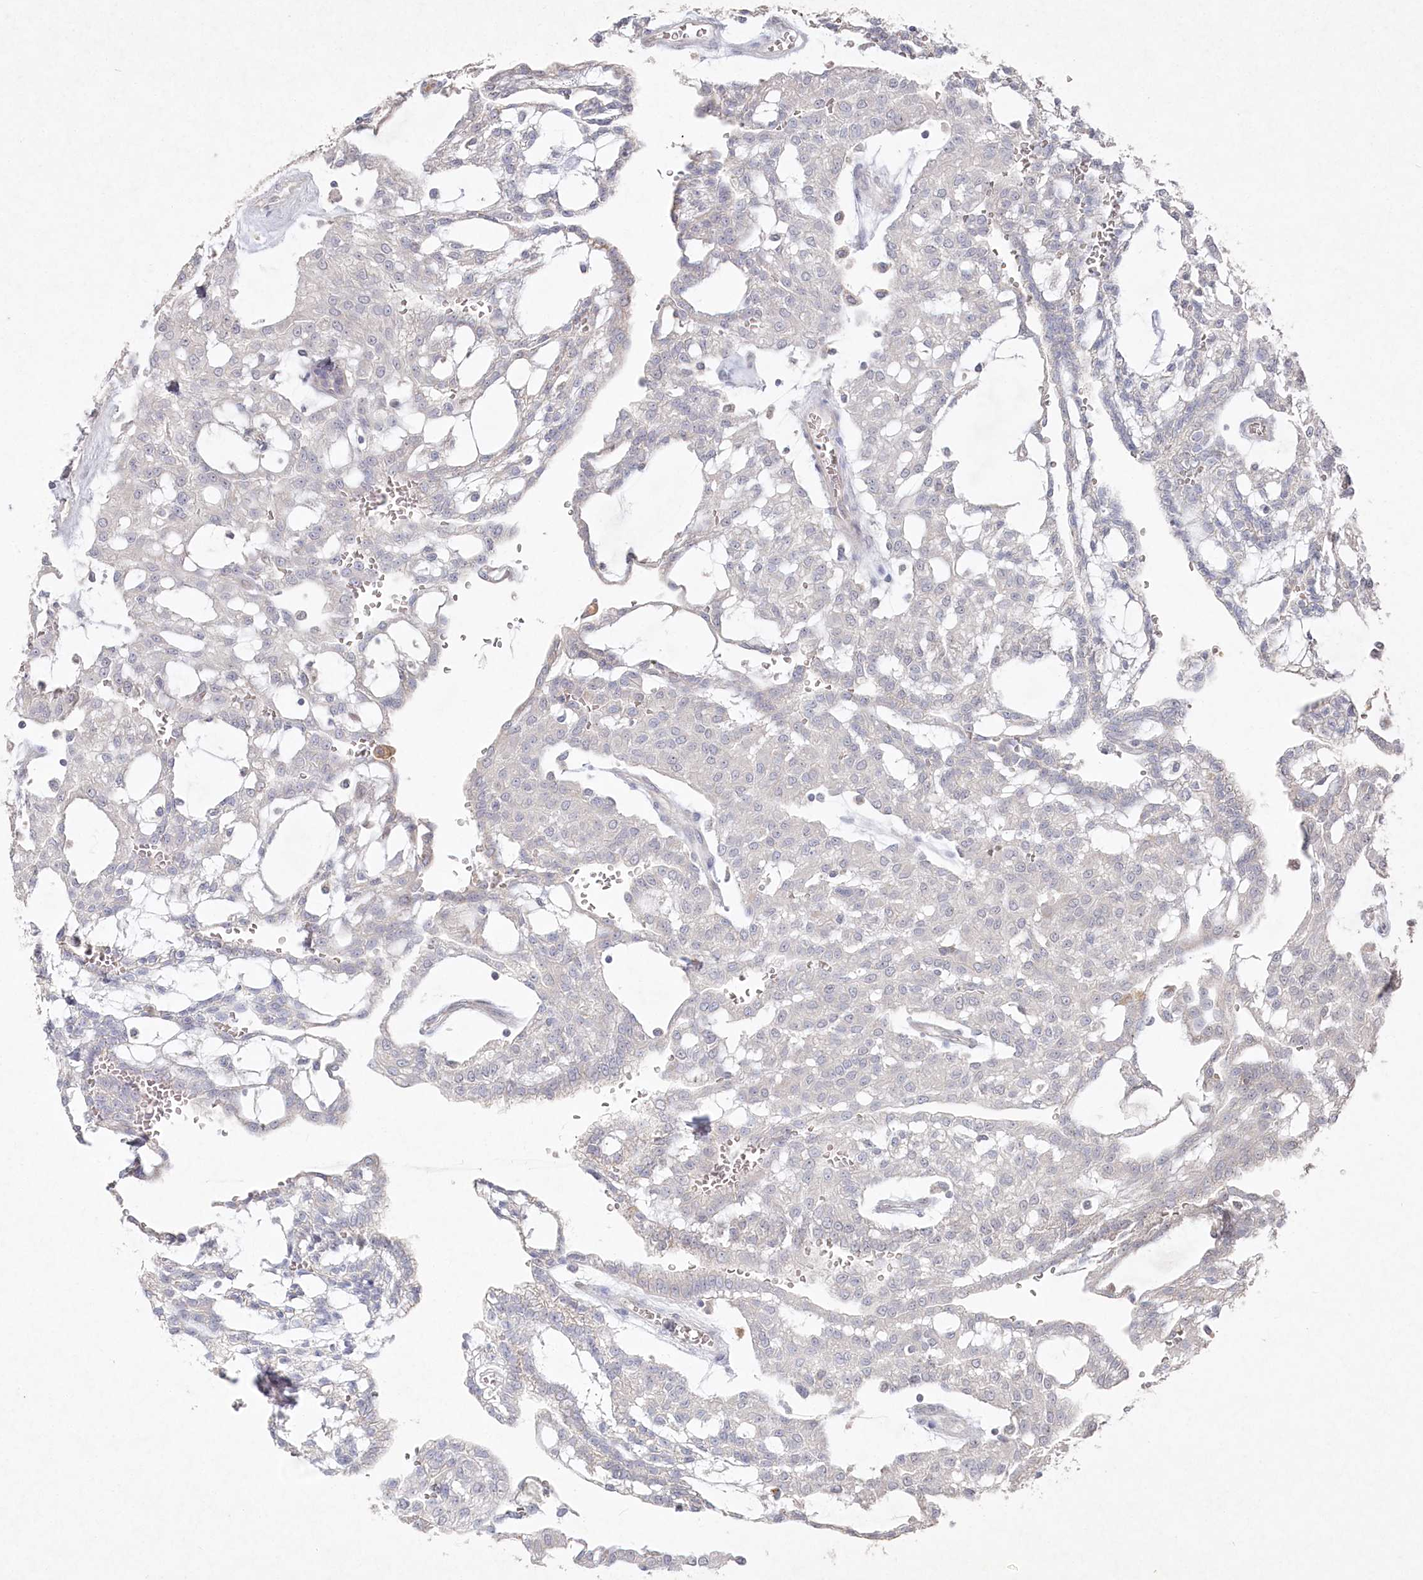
{"staining": {"intensity": "negative", "quantity": "none", "location": "none"}, "tissue": "renal cancer", "cell_type": "Tumor cells", "image_type": "cancer", "snomed": [{"axis": "morphology", "description": "Adenocarcinoma, NOS"}, {"axis": "topography", "description": "Kidney"}], "caption": "Renal cancer was stained to show a protein in brown. There is no significant expression in tumor cells. (IHC, brightfield microscopy, high magnification).", "gene": "TGFBRAP1", "patient": {"sex": "male", "age": 63}}